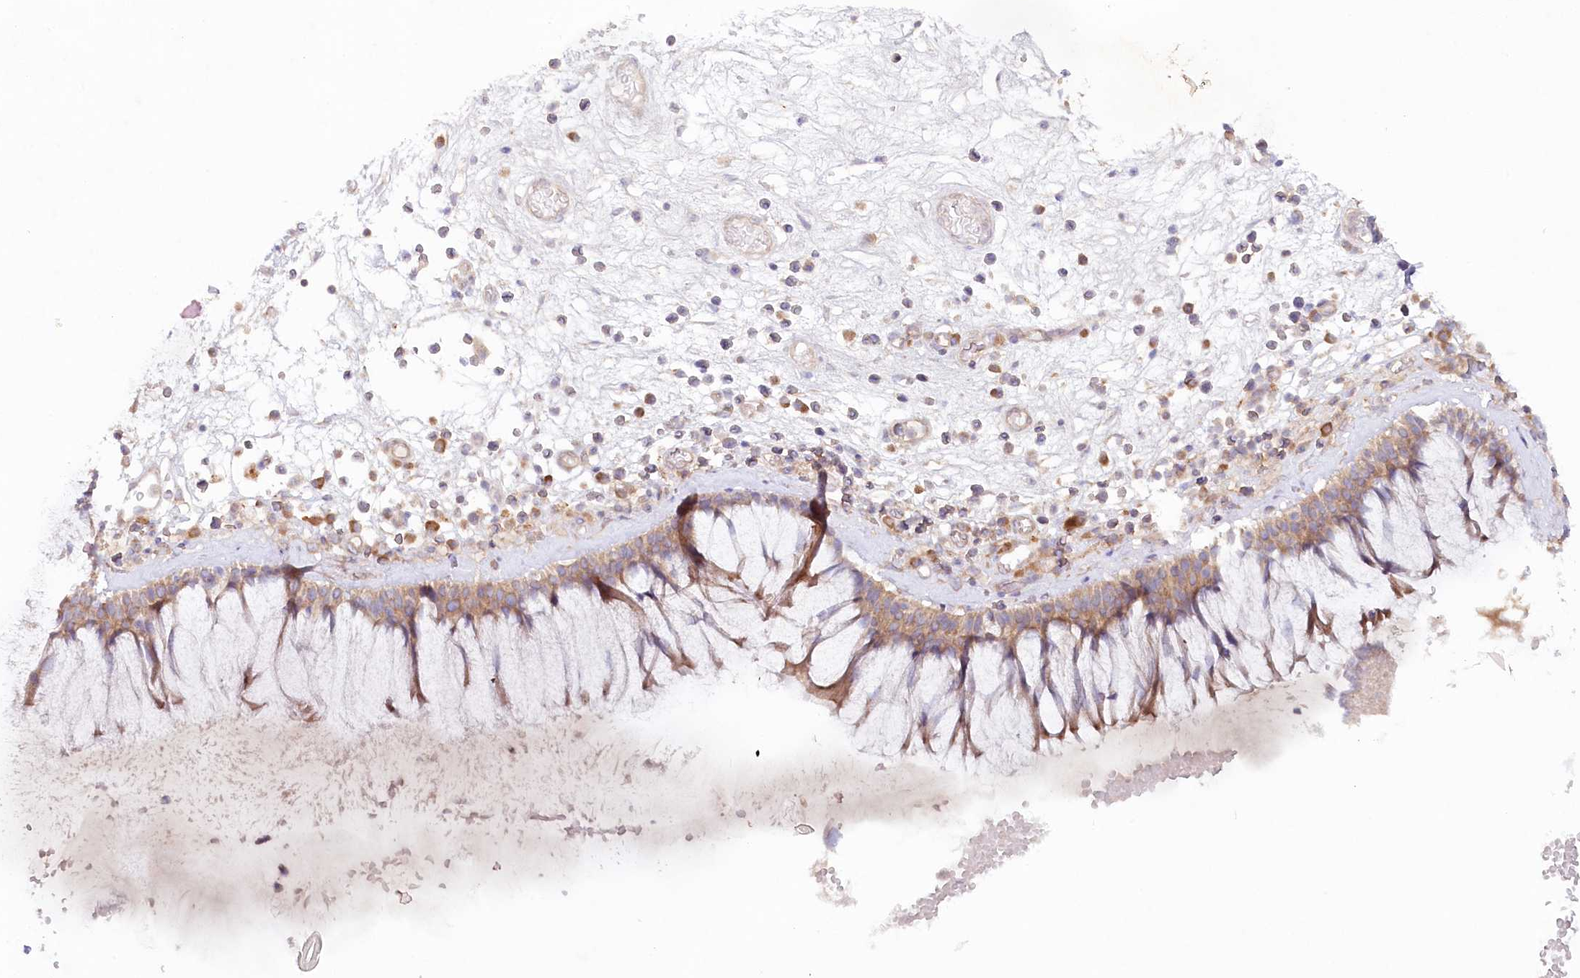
{"staining": {"intensity": "moderate", "quantity": ">75%", "location": "cytoplasmic/membranous"}, "tissue": "nasopharynx", "cell_type": "Respiratory epithelial cells", "image_type": "normal", "snomed": [{"axis": "morphology", "description": "Normal tissue, NOS"}, {"axis": "morphology", "description": "Inflammation, NOS"}, {"axis": "topography", "description": "Nasopharynx"}], "caption": "This is a micrograph of immunohistochemistry staining of benign nasopharynx, which shows moderate positivity in the cytoplasmic/membranous of respiratory epithelial cells.", "gene": "TNIP1", "patient": {"sex": "male", "age": 70}}